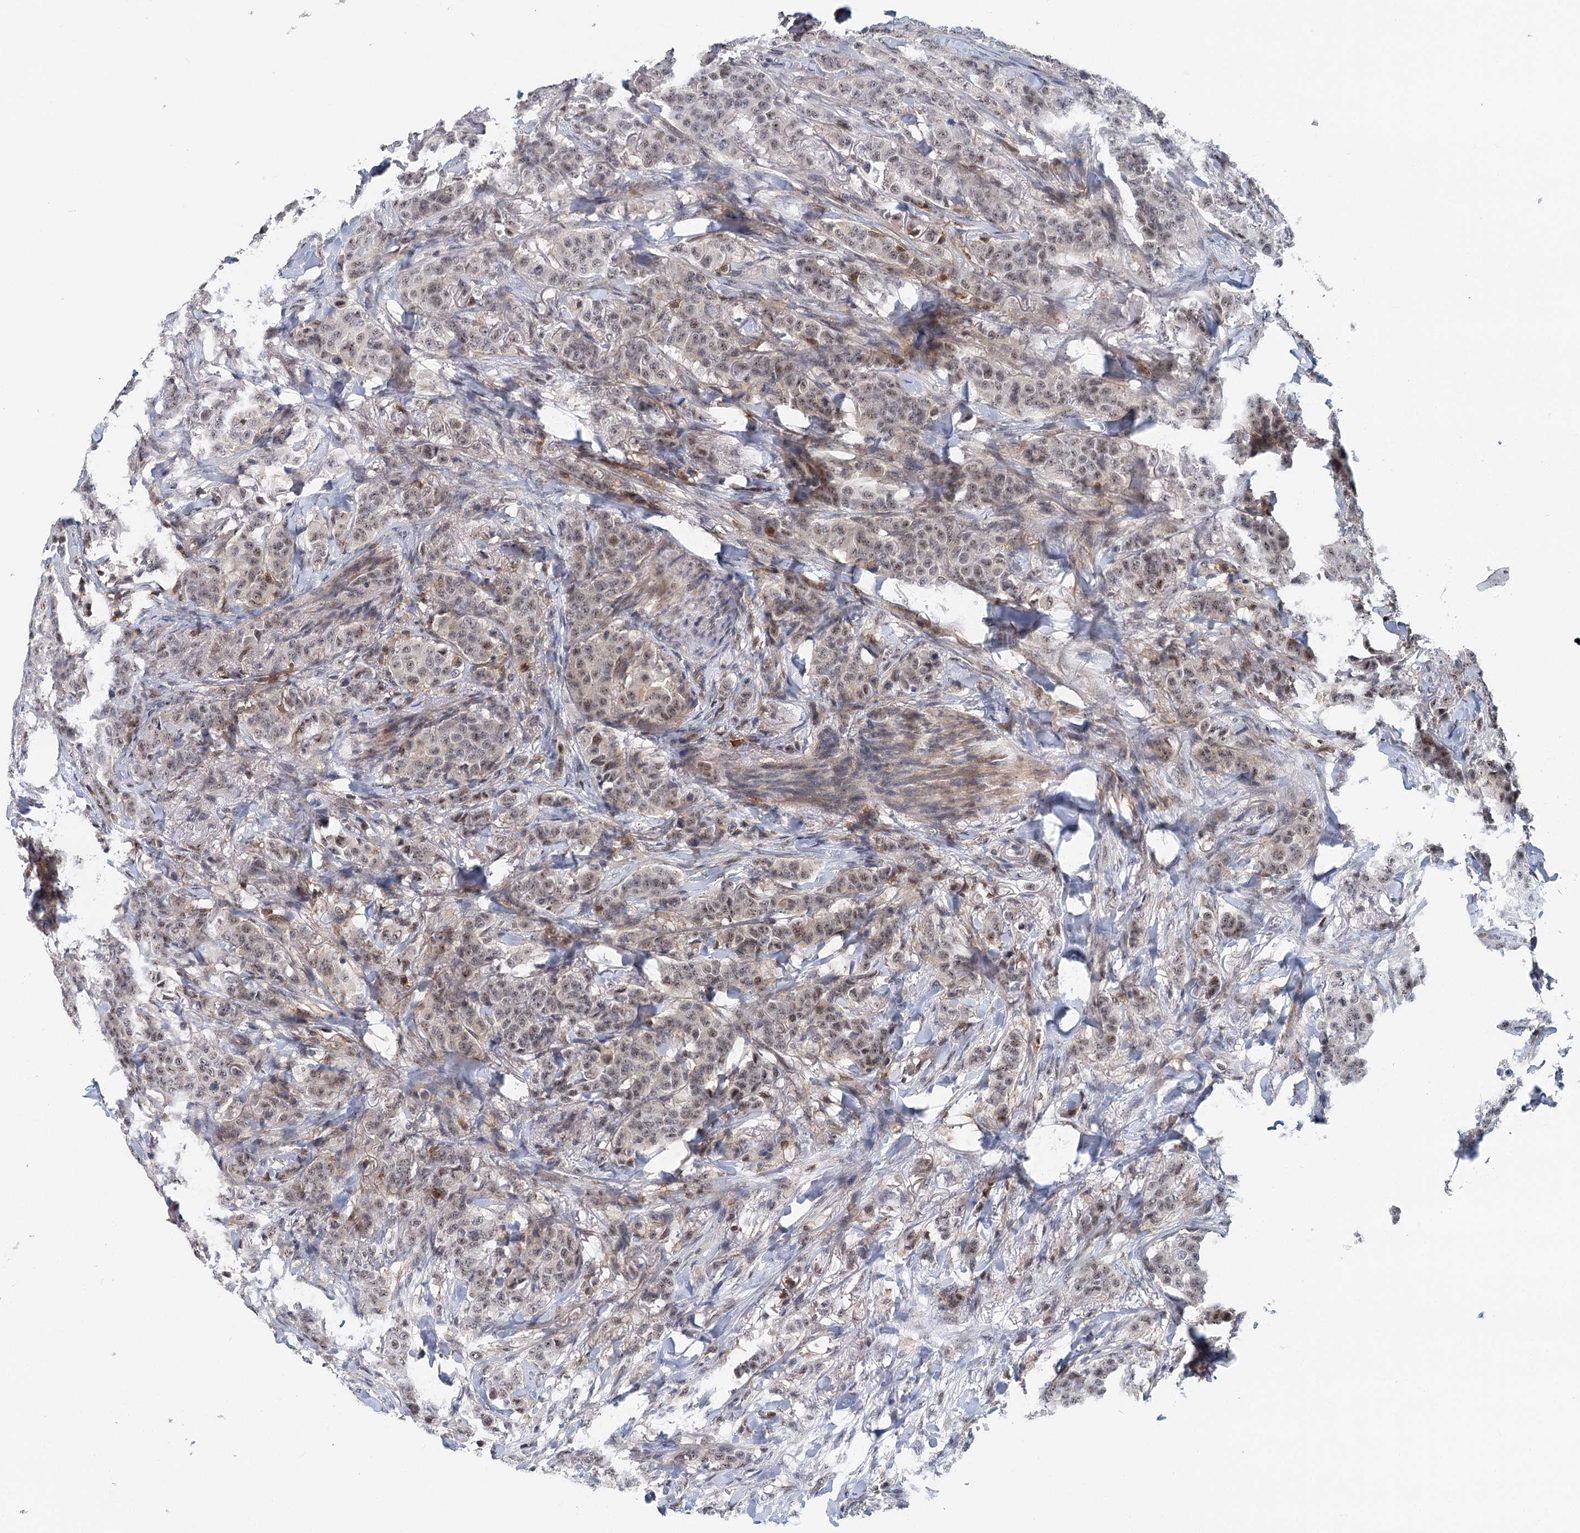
{"staining": {"intensity": "weak", "quantity": ">75%", "location": "nuclear"}, "tissue": "breast cancer", "cell_type": "Tumor cells", "image_type": "cancer", "snomed": [{"axis": "morphology", "description": "Duct carcinoma"}, {"axis": "topography", "description": "Breast"}], "caption": "This is a histology image of immunohistochemistry (IHC) staining of breast cancer, which shows weak positivity in the nuclear of tumor cells.", "gene": "CDC42SE2", "patient": {"sex": "female", "age": 40}}